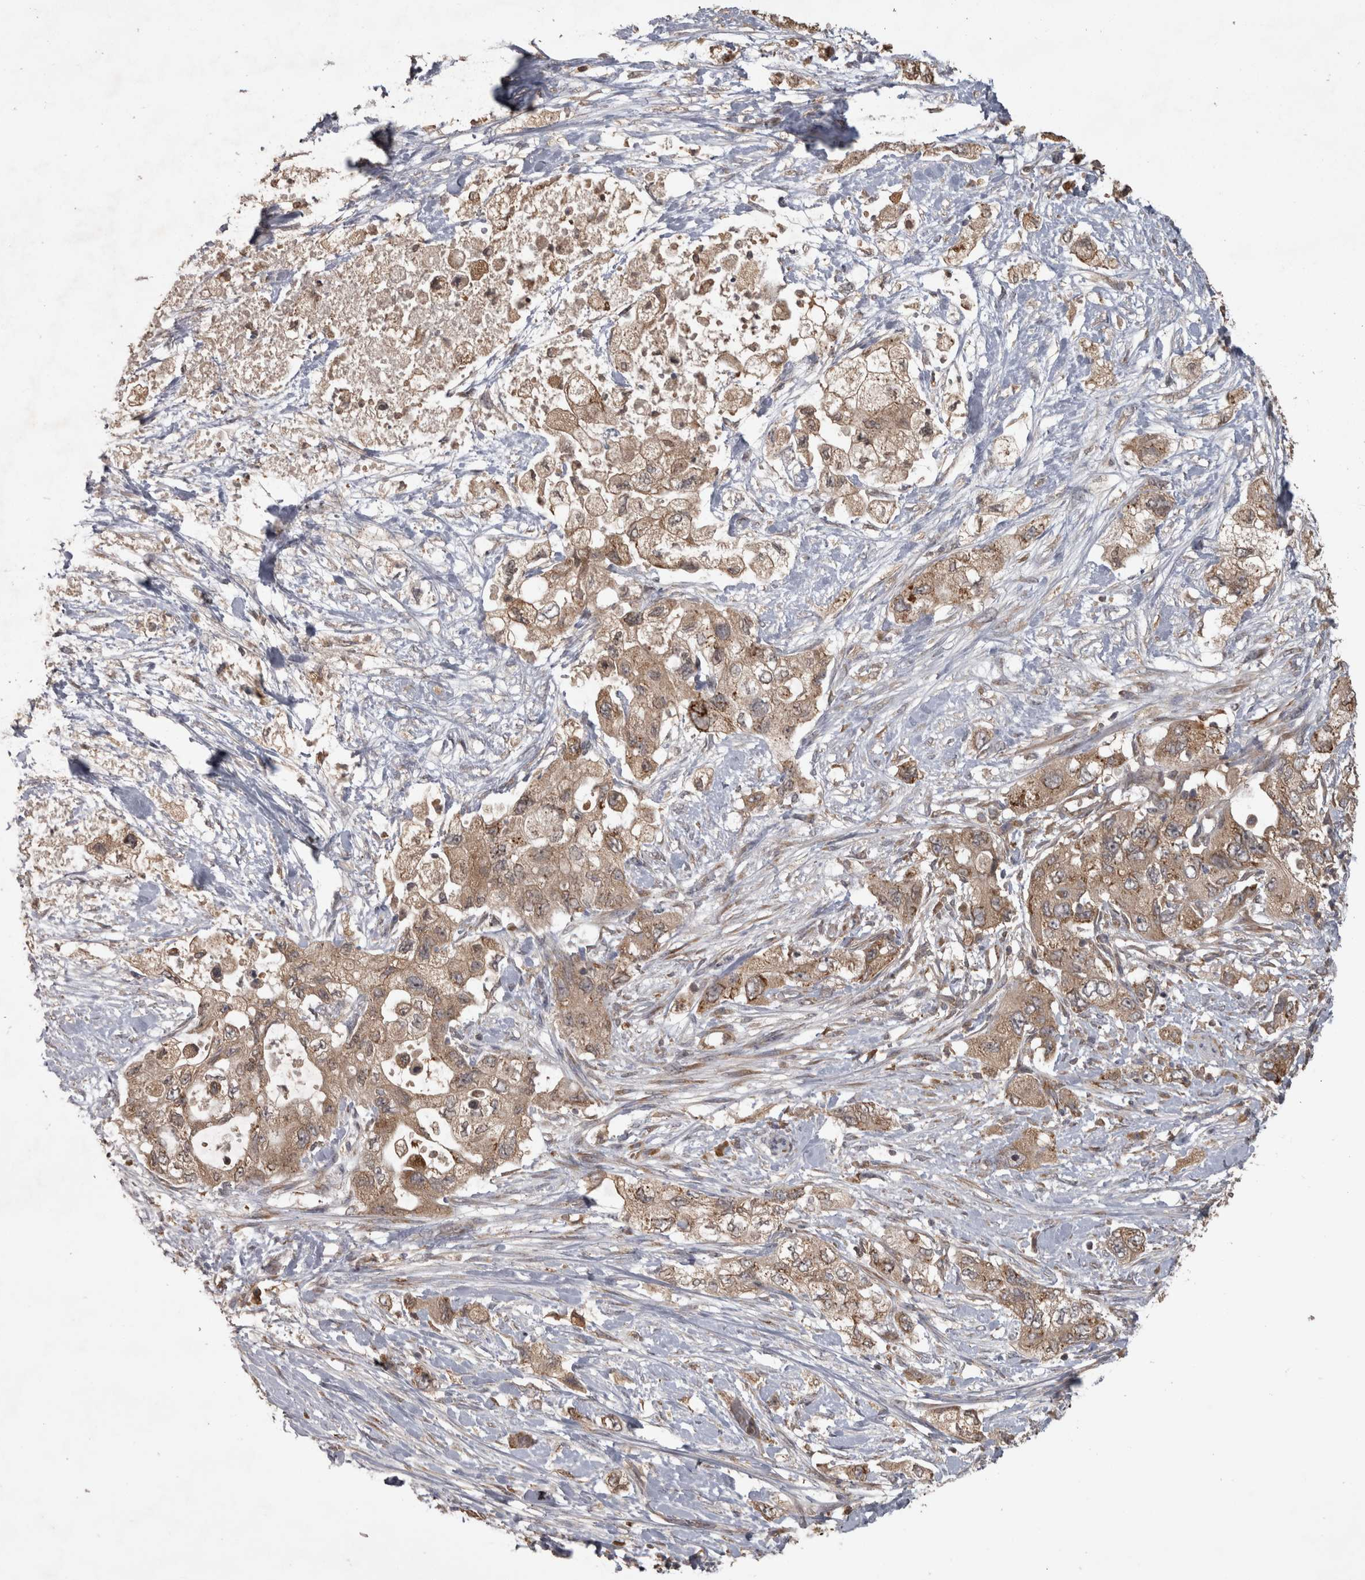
{"staining": {"intensity": "weak", "quantity": ">75%", "location": "cytoplasmic/membranous"}, "tissue": "pancreatic cancer", "cell_type": "Tumor cells", "image_type": "cancer", "snomed": [{"axis": "morphology", "description": "Adenocarcinoma, NOS"}, {"axis": "topography", "description": "Pancreas"}], "caption": "Immunohistochemical staining of adenocarcinoma (pancreatic) displays weak cytoplasmic/membranous protein expression in about >75% of tumor cells.", "gene": "MICU3", "patient": {"sex": "female", "age": 73}}